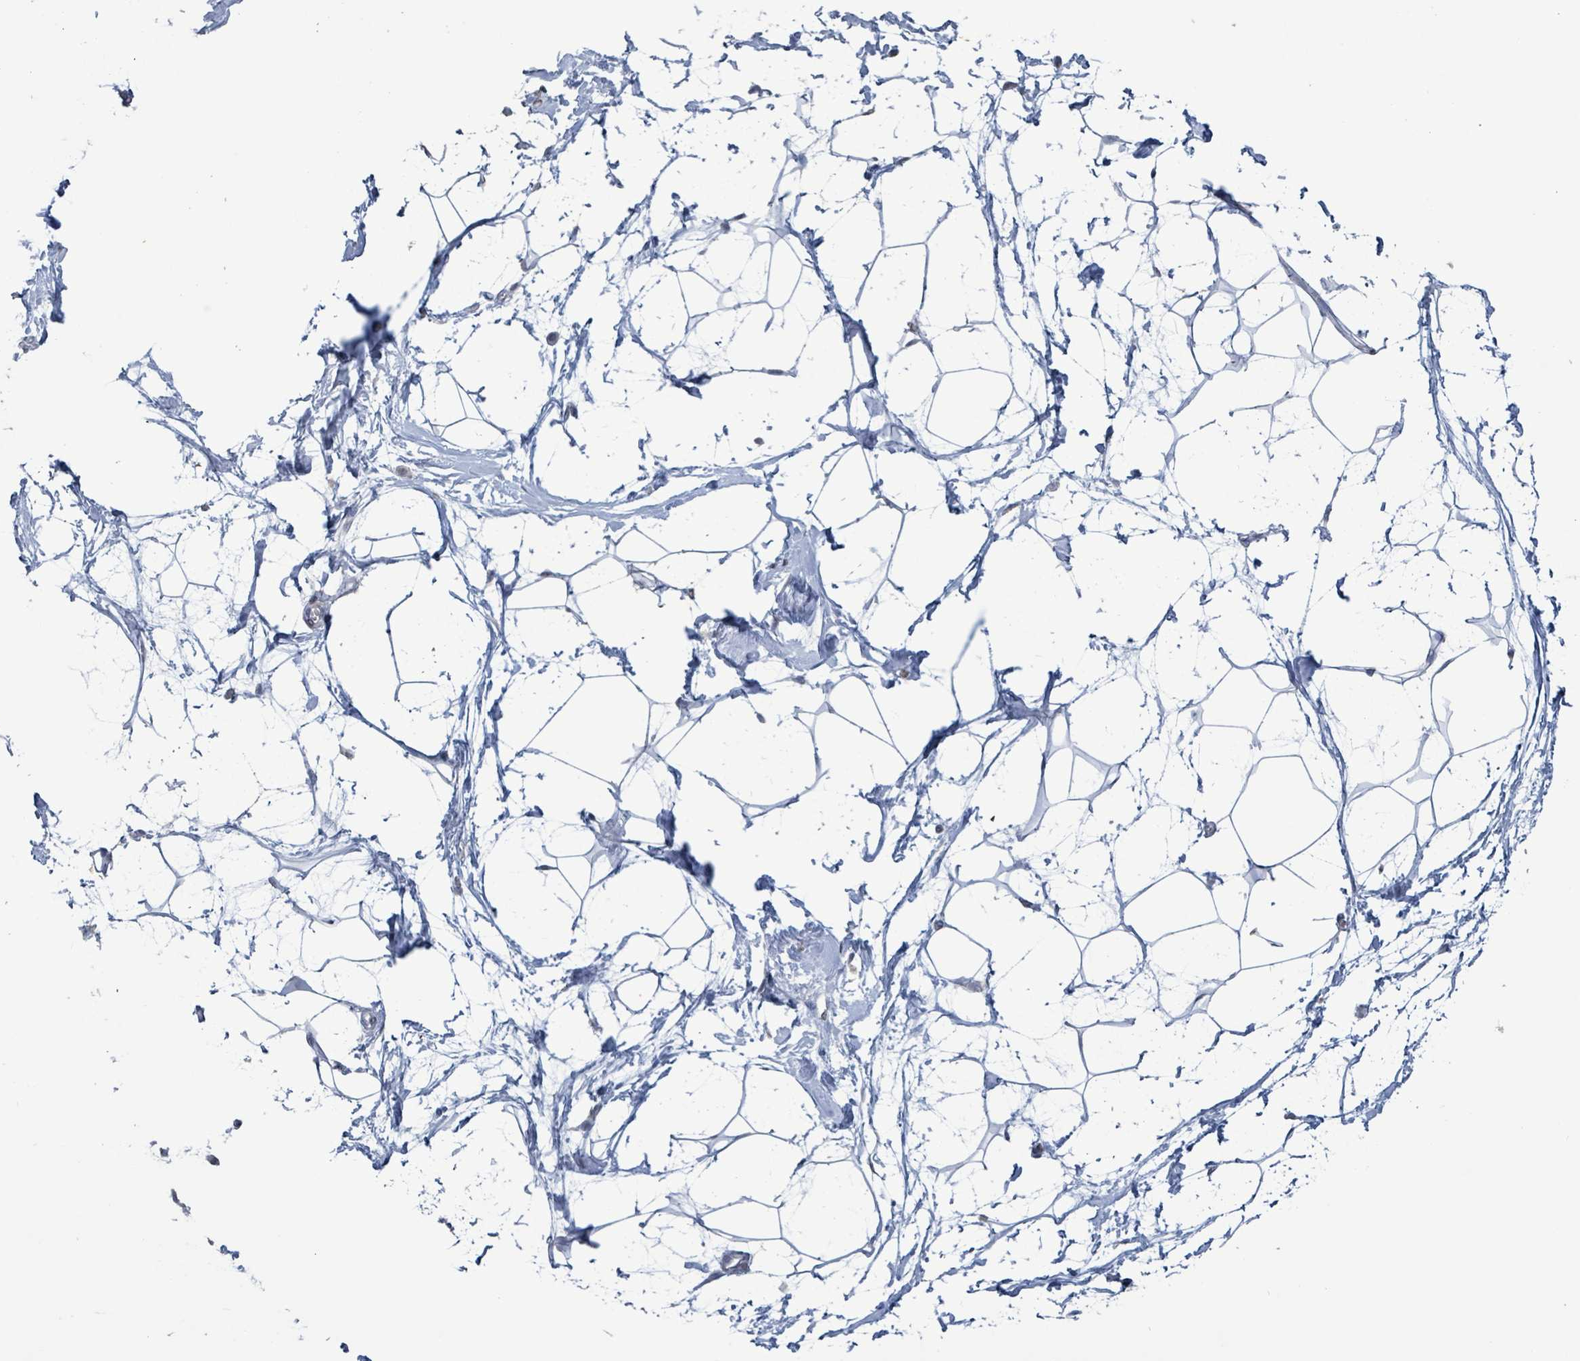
{"staining": {"intensity": "negative", "quantity": "none", "location": "none"}, "tissue": "breast", "cell_type": "Adipocytes", "image_type": "normal", "snomed": [{"axis": "morphology", "description": "Normal tissue, NOS"}, {"axis": "topography", "description": "Breast"}], "caption": "This is an immunohistochemistry histopathology image of benign breast. There is no staining in adipocytes.", "gene": "CA9", "patient": {"sex": "female", "age": 45}}